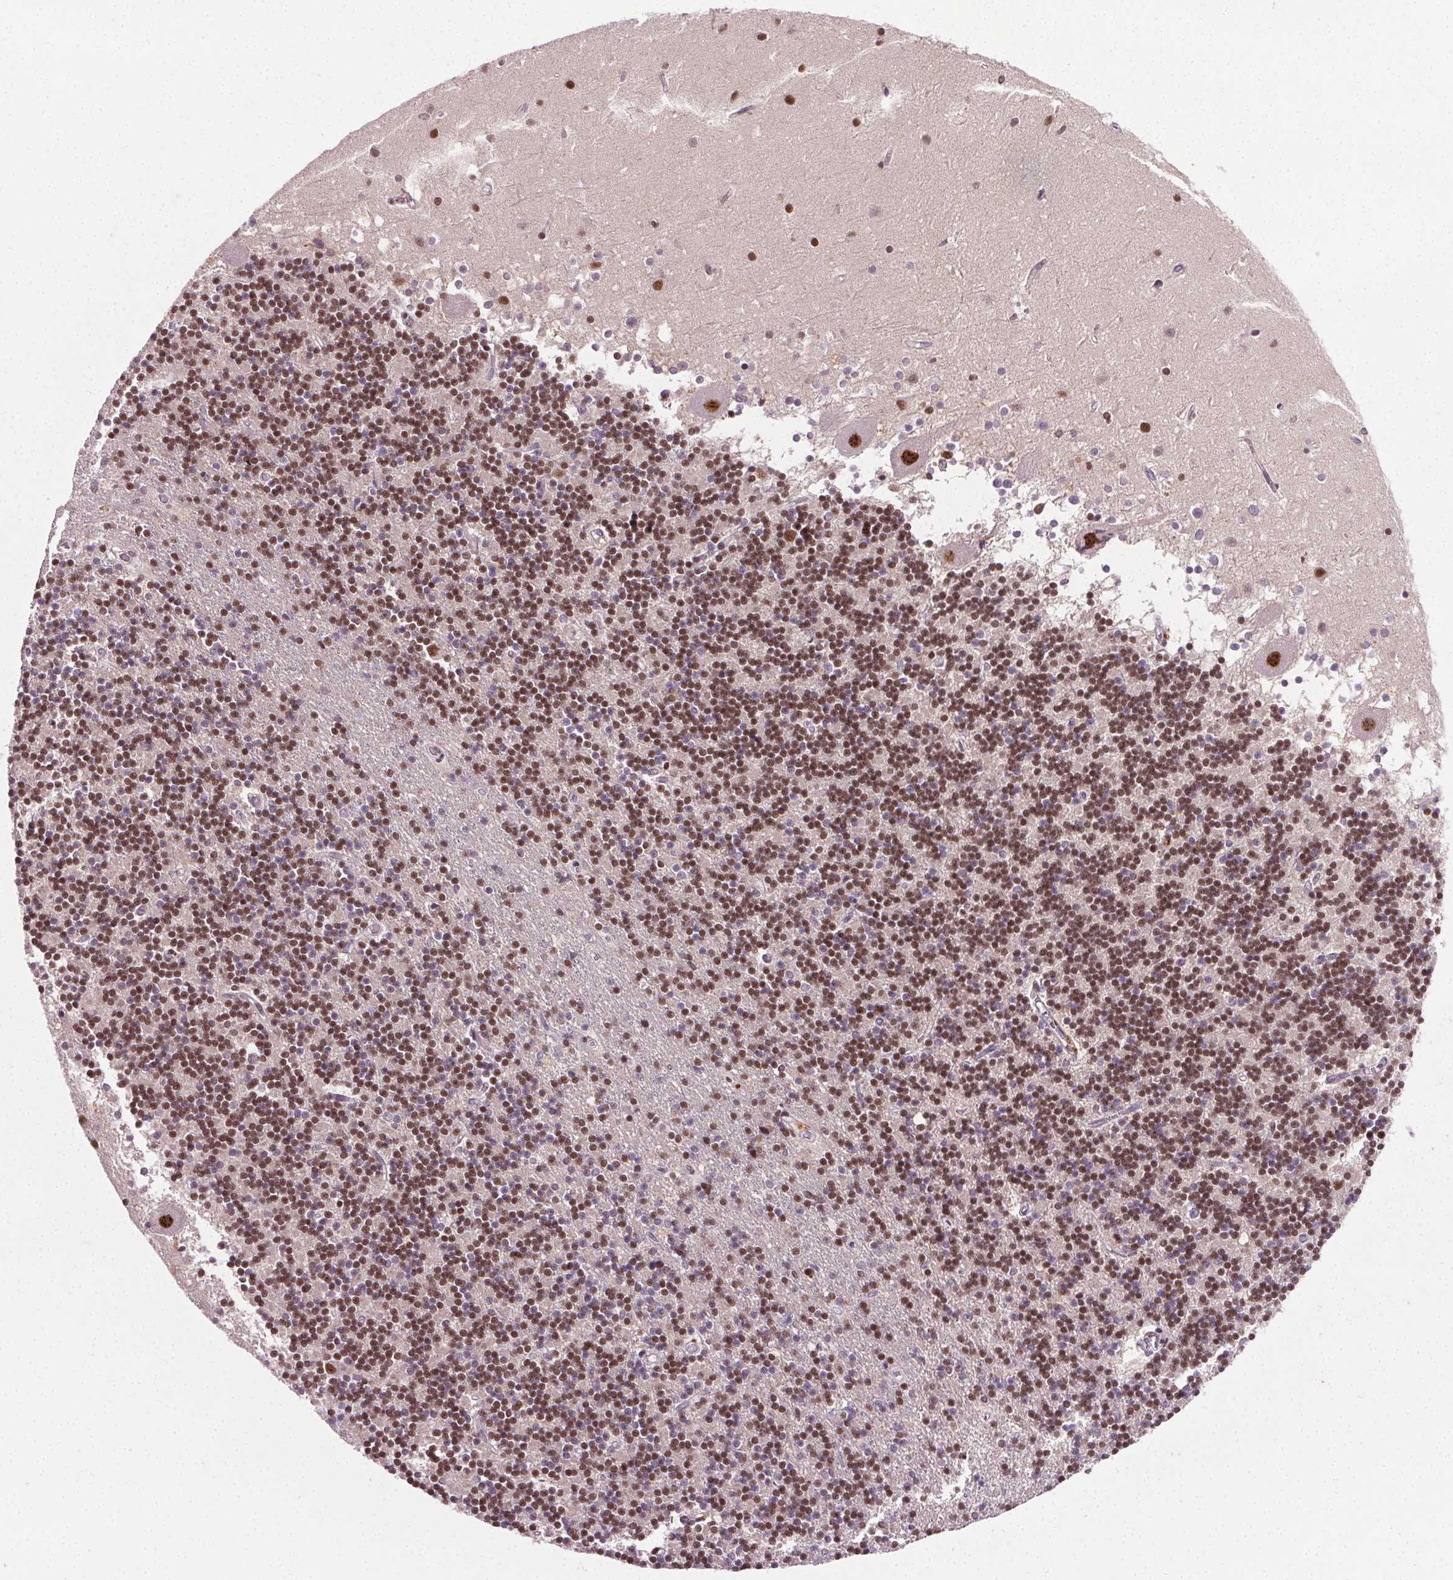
{"staining": {"intensity": "moderate", "quantity": ">75%", "location": "nuclear"}, "tissue": "cerebellum", "cell_type": "Cells in granular layer", "image_type": "normal", "snomed": [{"axis": "morphology", "description": "Normal tissue, NOS"}, {"axis": "topography", "description": "Cerebellum"}], "caption": "Protein analysis of normal cerebellum displays moderate nuclear positivity in approximately >75% of cells in granular layer.", "gene": "MED6", "patient": {"sex": "male", "age": 54}}